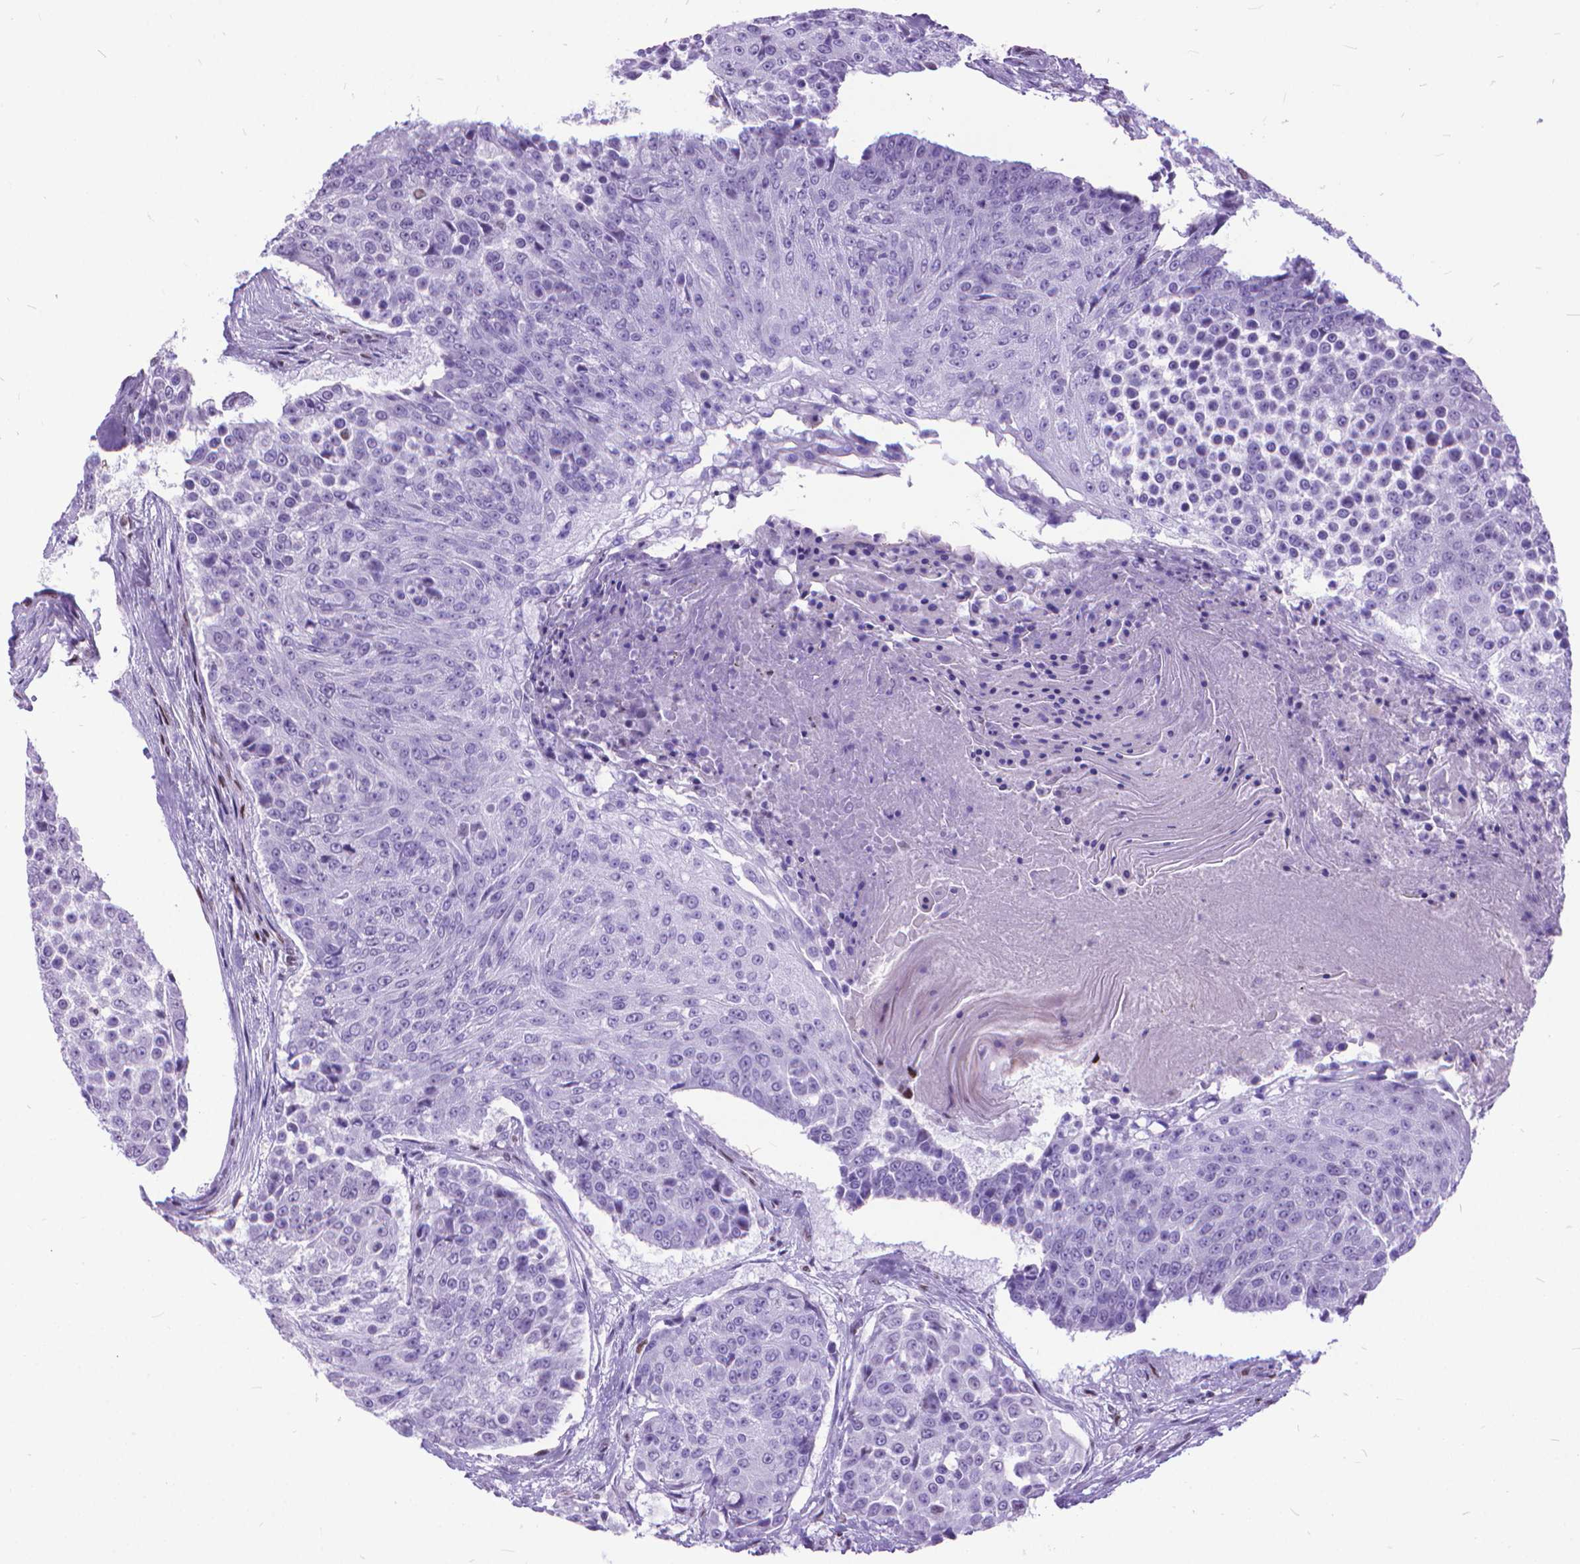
{"staining": {"intensity": "negative", "quantity": "none", "location": "none"}, "tissue": "urothelial cancer", "cell_type": "Tumor cells", "image_type": "cancer", "snomed": [{"axis": "morphology", "description": "Urothelial carcinoma, High grade"}, {"axis": "topography", "description": "Urinary bladder"}], "caption": "Immunohistochemistry (IHC) histopathology image of human urothelial carcinoma (high-grade) stained for a protein (brown), which shows no positivity in tumor cells.", "gene": "POLE4", "patient": {"sex": "female", "age": 63}}